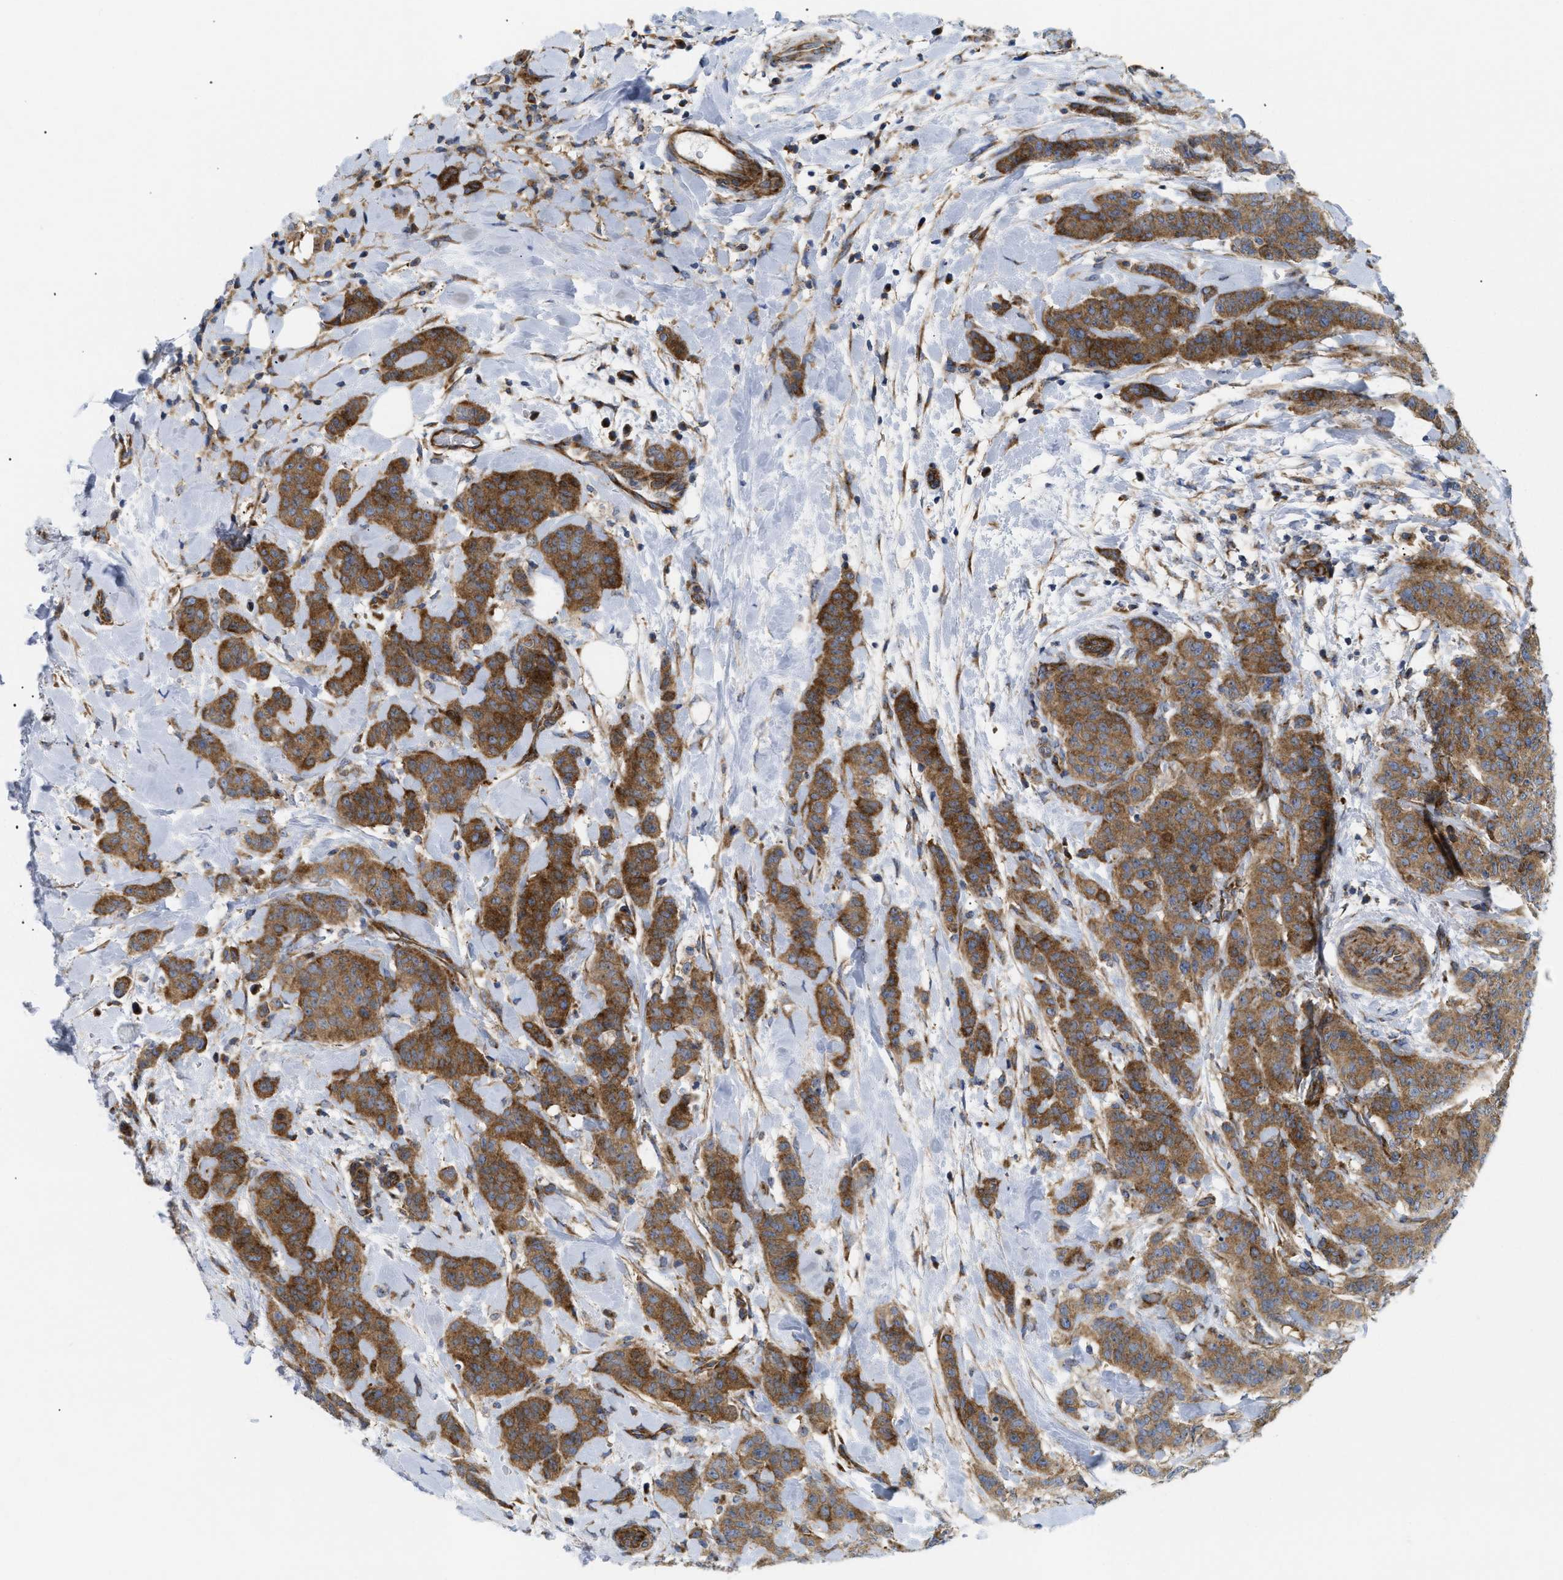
{"staining": {"intensity": "moderate", "quantity": ">75%", "location": "cytoplasmic/membranous"}, "tissue": "breast cancer", "cell_type": "Tumor cells", "image_type": "cancer", "snomed": [{"axis": "morphology", "description": "Normal tissue, NOS"}, {"axis": "morphology", "description": "Duct carcinoma"}, {"axis": "topography", "description": "Breast"}], "caption": "Moderate cytoplasmic/membranous protein expression is identified in about >75% of tumor cells in invasive ductal carcinoma (breast).", "gene": "DCTN4", "patient": {"sex": "female", "age": 40}}